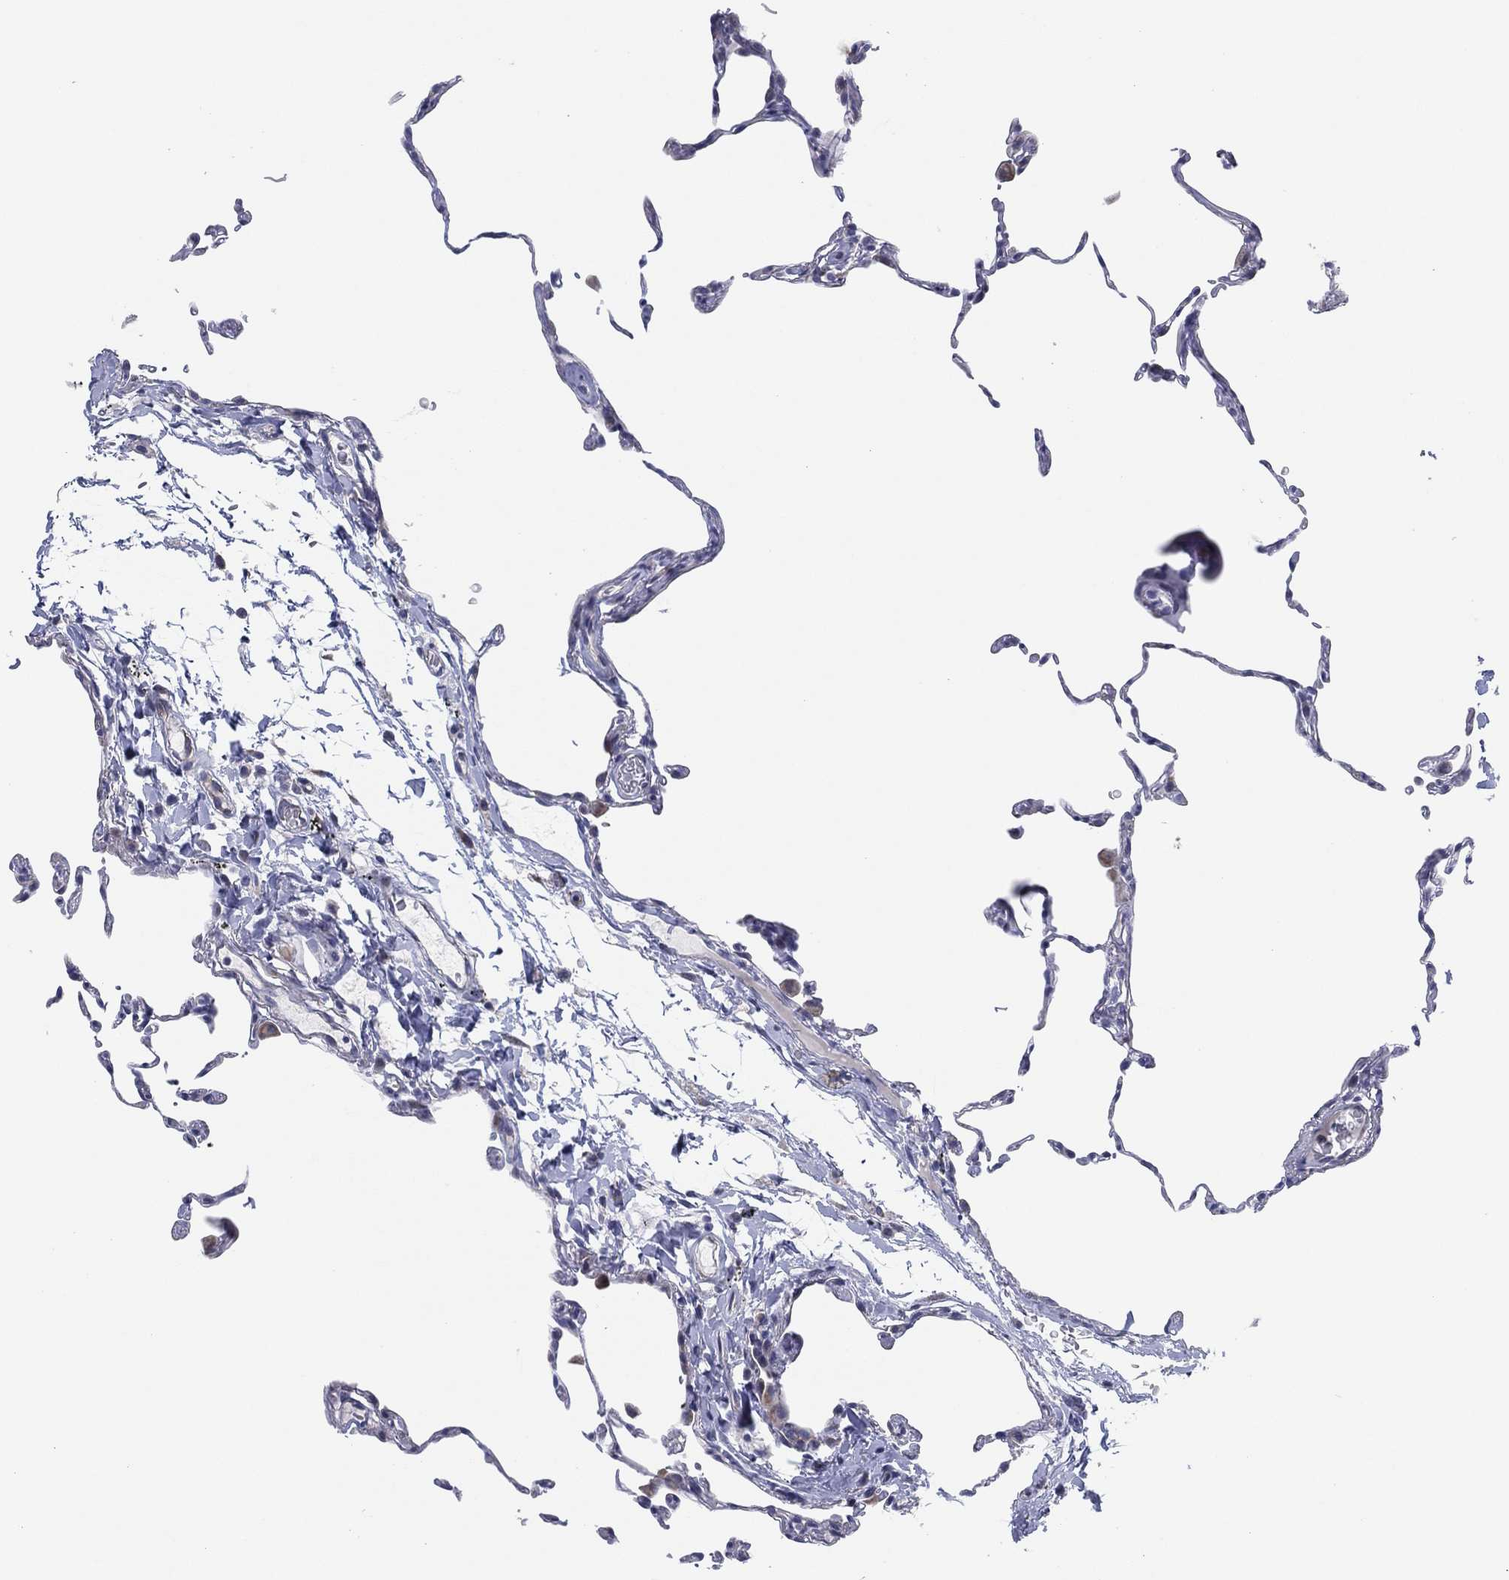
{"staining": {"intensity": "negative", "quantity": "none", "location": "none"}, "tissue": "lung", "cell_type": "Alveolar cells", "image_type": "normal", "snomed": [{"axis": "morphology", "description": "Normal tissue, NOS"}, {"axis": "topography", "description": "Lung"}], "caption": "Alveolar cells show no significant protein staining in unremarkable lung. (DAB (3,3'-diaminobenzidine) immunohistochemistry (IHC) visualized using brightfield microscopy, high magnification).", "gene": "HEATR4", "patient": {"sex": "female", "age": 57}}